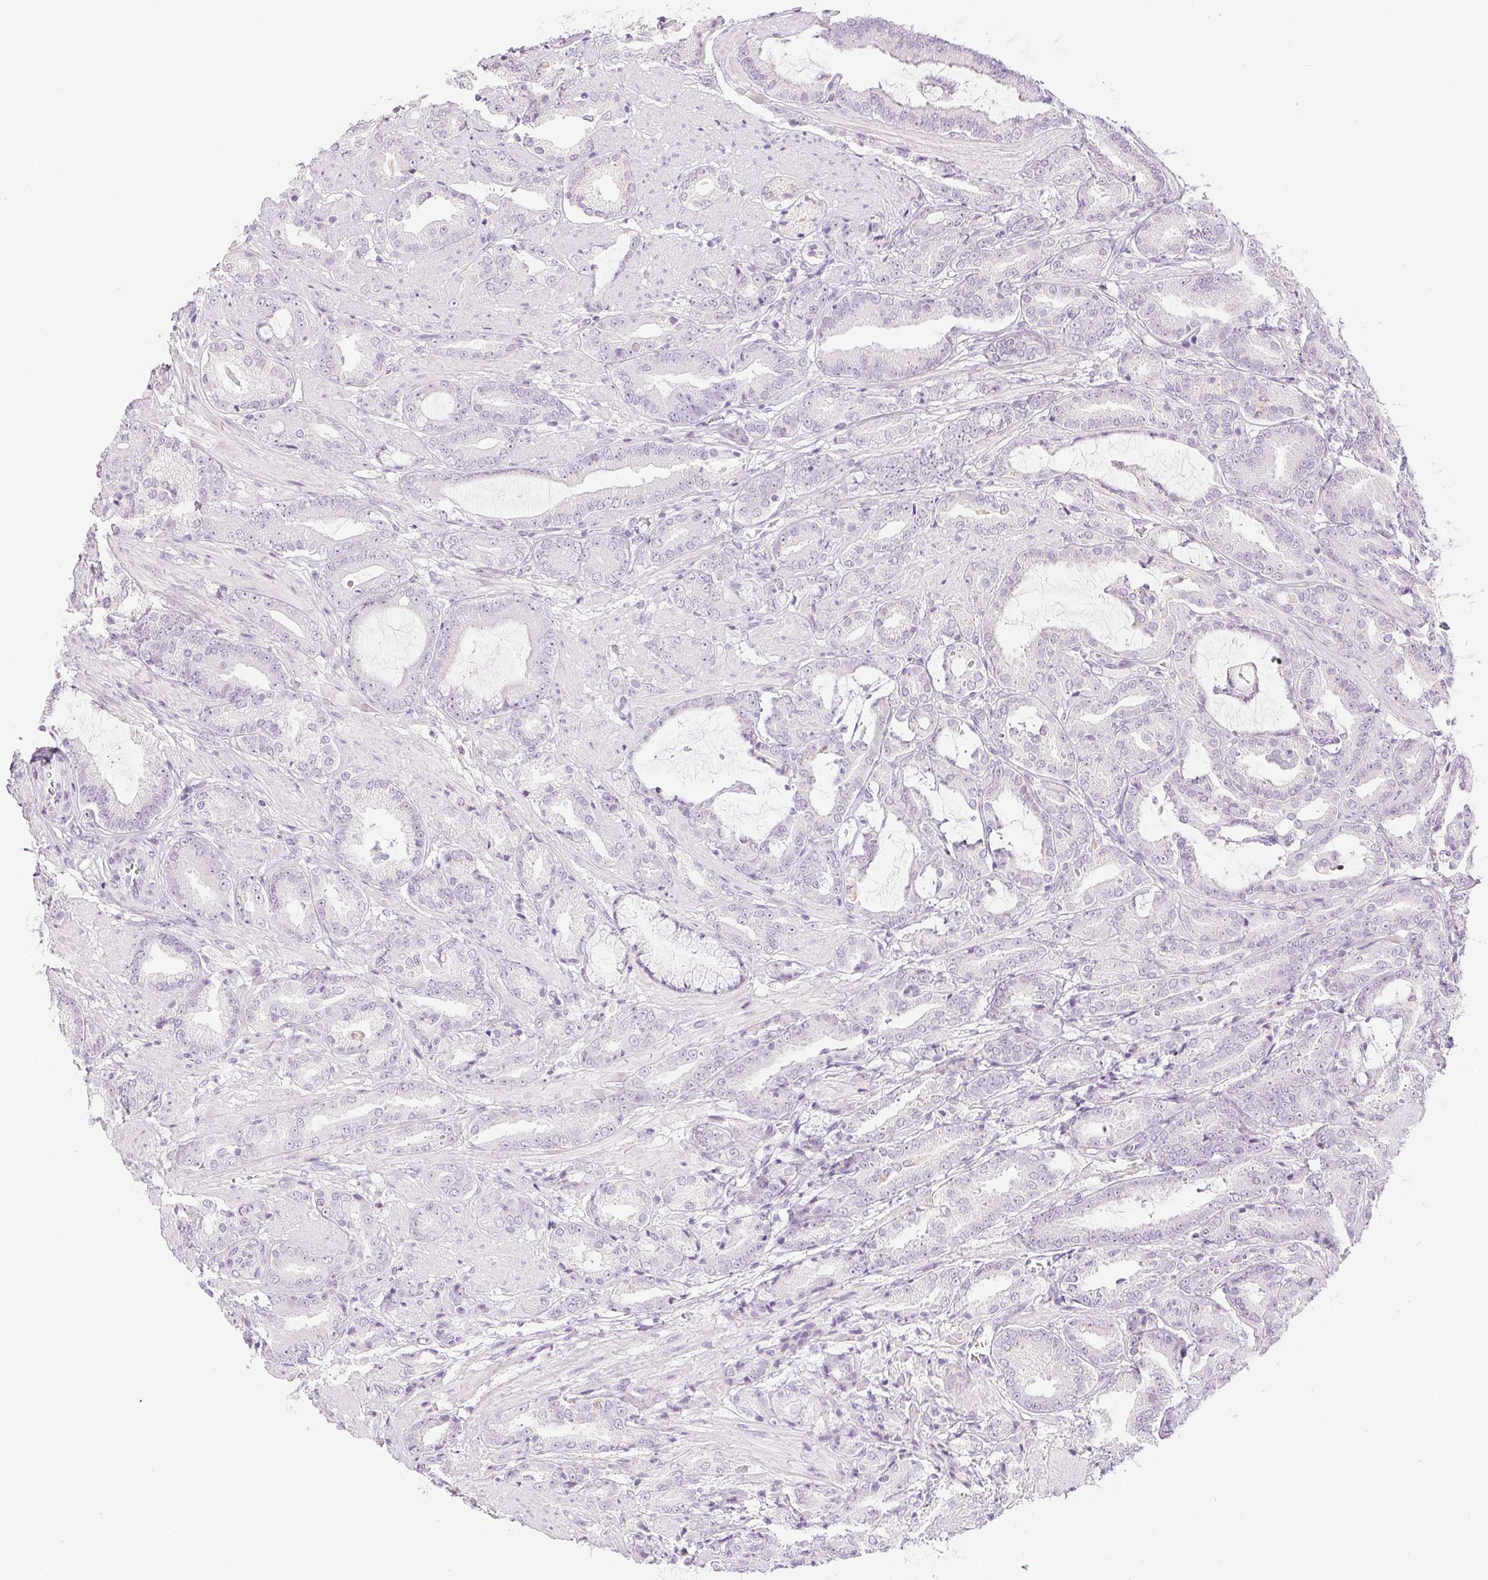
{"staining": {"intensity": "negative", "quantity": "none", "location": "none"}, "tissue": "prostate cancer", "cell_type": "Tumor cells", "image_type": "cancer", "snomed": [{"axis": "morphology", "description": "Adenocarcinoma, High grade"}, {"axis": "topography", "description": "Prostate"}], "caption": "This photomicrograph is of prostate high-grade adenocarcinoma stained with immunohistochemistry (IHC) to label a protein in brown with the nuclei are counter-stained blue. There is no expression in tumor cells. (Stains: DAB (3,3'-diaminobenzidine) immunohistochemistry (IHC) with hematoxylin counter stain, Microscopy: brightfield microscopy at high magnification).", "gene": "SLC5A2", "patient": {"sex": "male", "age": 56}}